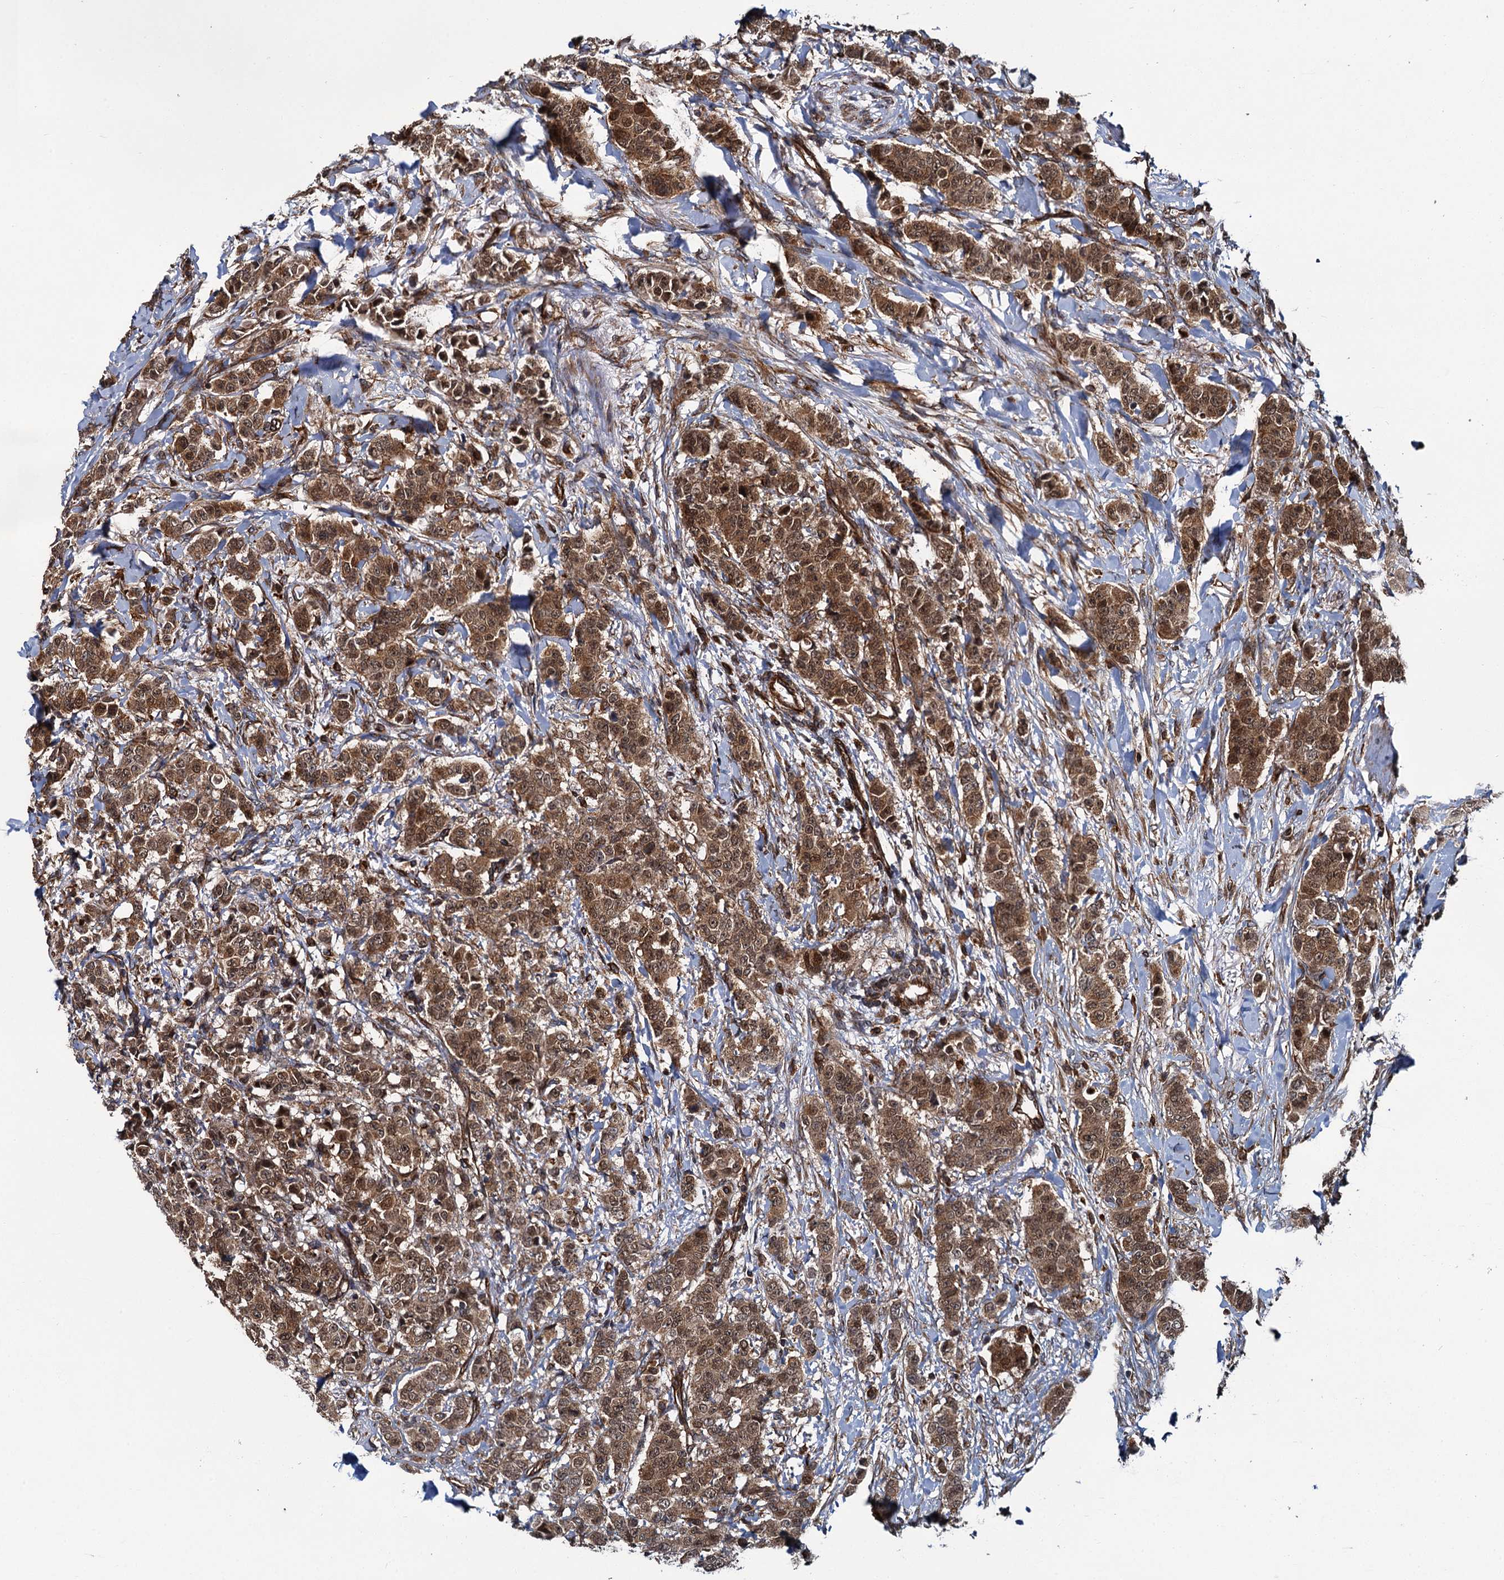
{"staining": {"intensity": "strong", "quantity": ">75%", "location": "cytoplasmic/membranous,nuclear"}, "tissue": "breast cancer", "cell_type": "Tumor cells", "image_type": "cancer", "snomed": [{"axis": "morphology", "description": "Duct carcinoma"}, {"axis": "topography", "description": "Breast"}], "caption": "There is high levels of strong cytoplasmic/membranous and nuclear positivity in tumor cells of breast invasive ductal carcinoma, as demonstrated by immunohistochemical staining (brown color).", "gene": "ZFYVE19", "patient": {"sex": "female", "age": 40}}